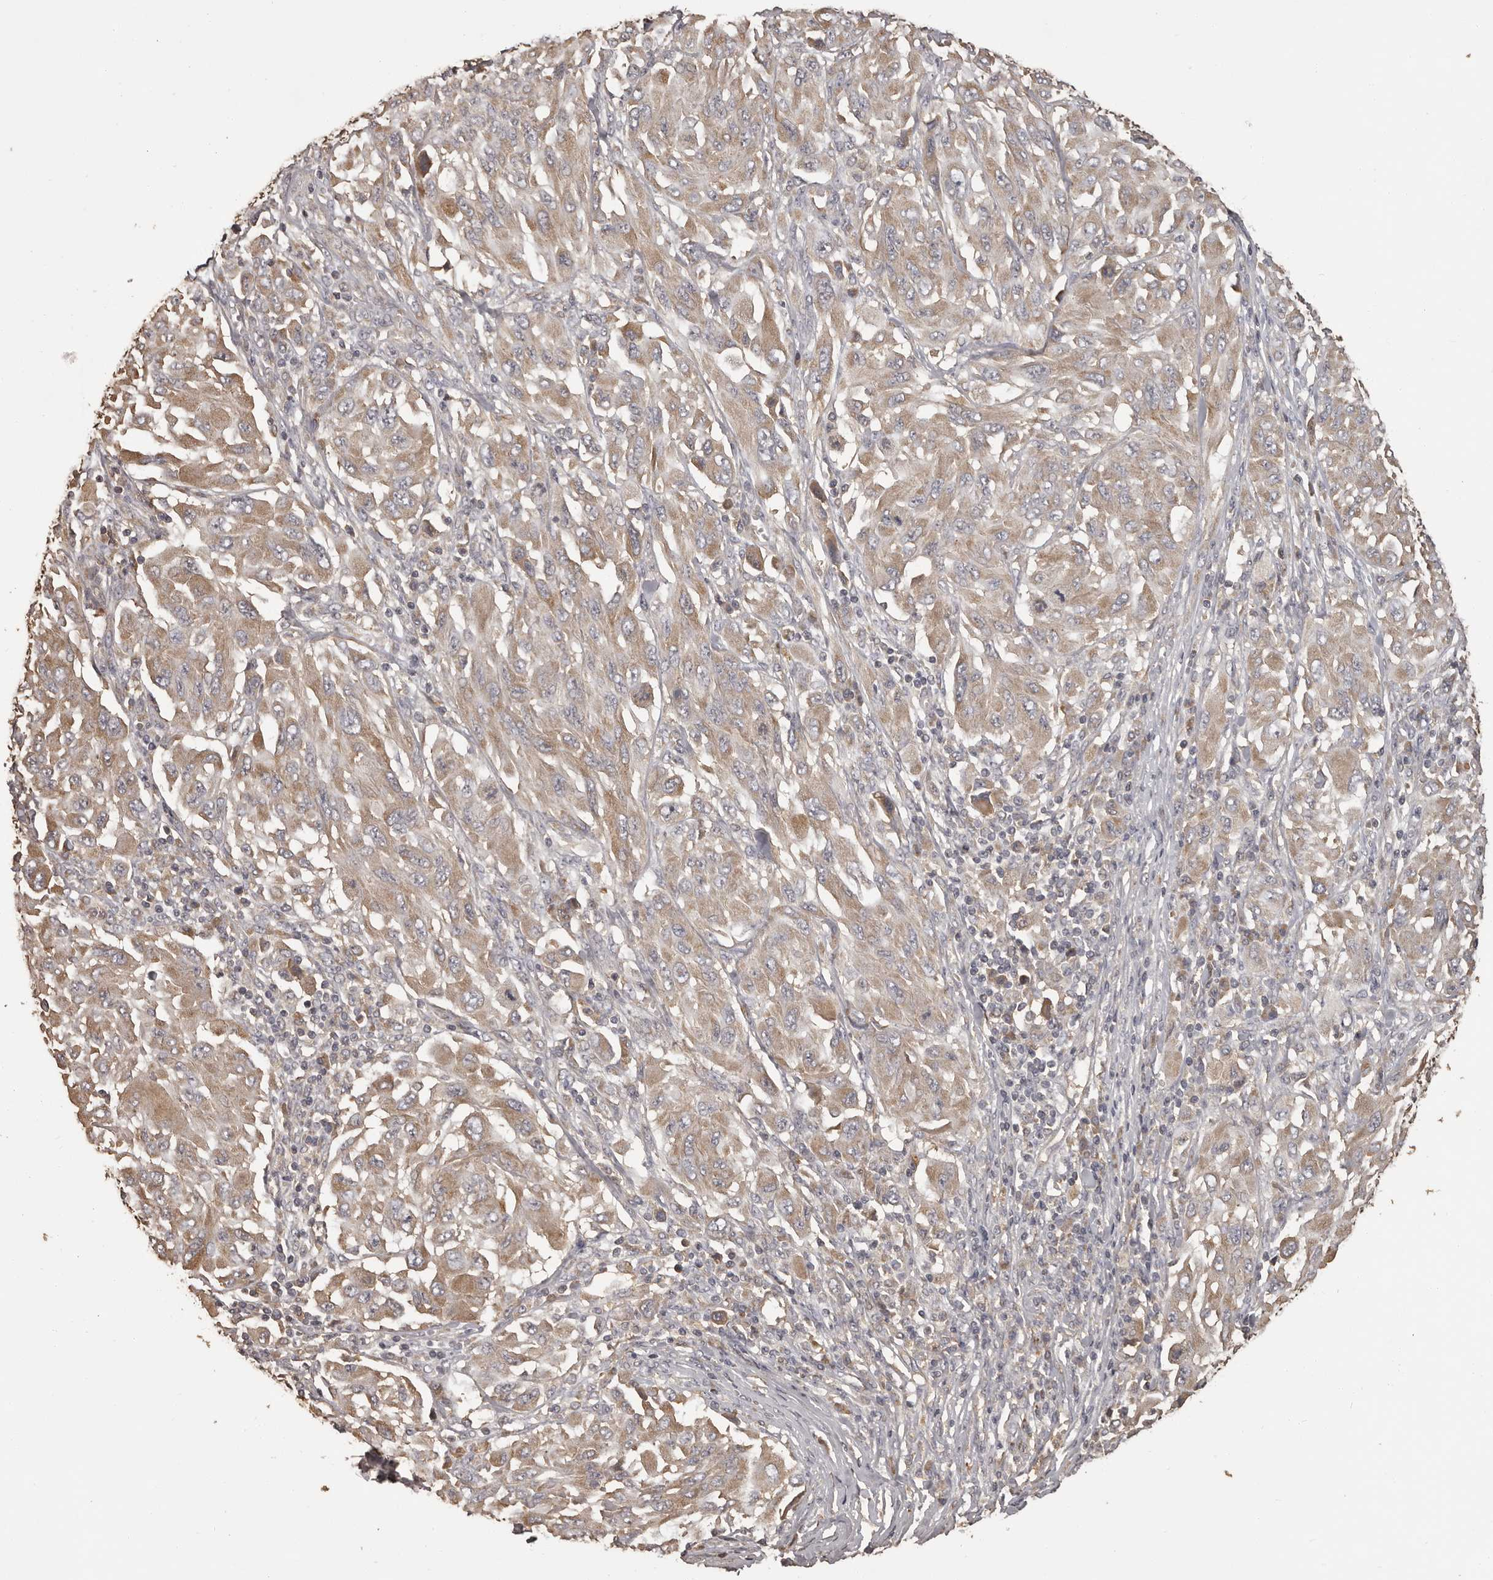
{"staining": {"intensity": "weak", "quantity": ">75%", "location": "cytoplasmic/membranous"}, "tissue": "melanoma", "cell_type": "Tumor cells", "image_type": "cancer", "snomed": [{"axis": "morphology", "description": "Malignant melanoma, NOS"}, {"axis": "topography", "description": "Skin"}], "caption": "This micrograph exhibits IHC staining of human melanoma, with low weak cytoplasmic/membranous positivity in about >75% of tumor cells.", "gene": "MGAT5", "patient": {"sex": "female", "age": 91}}